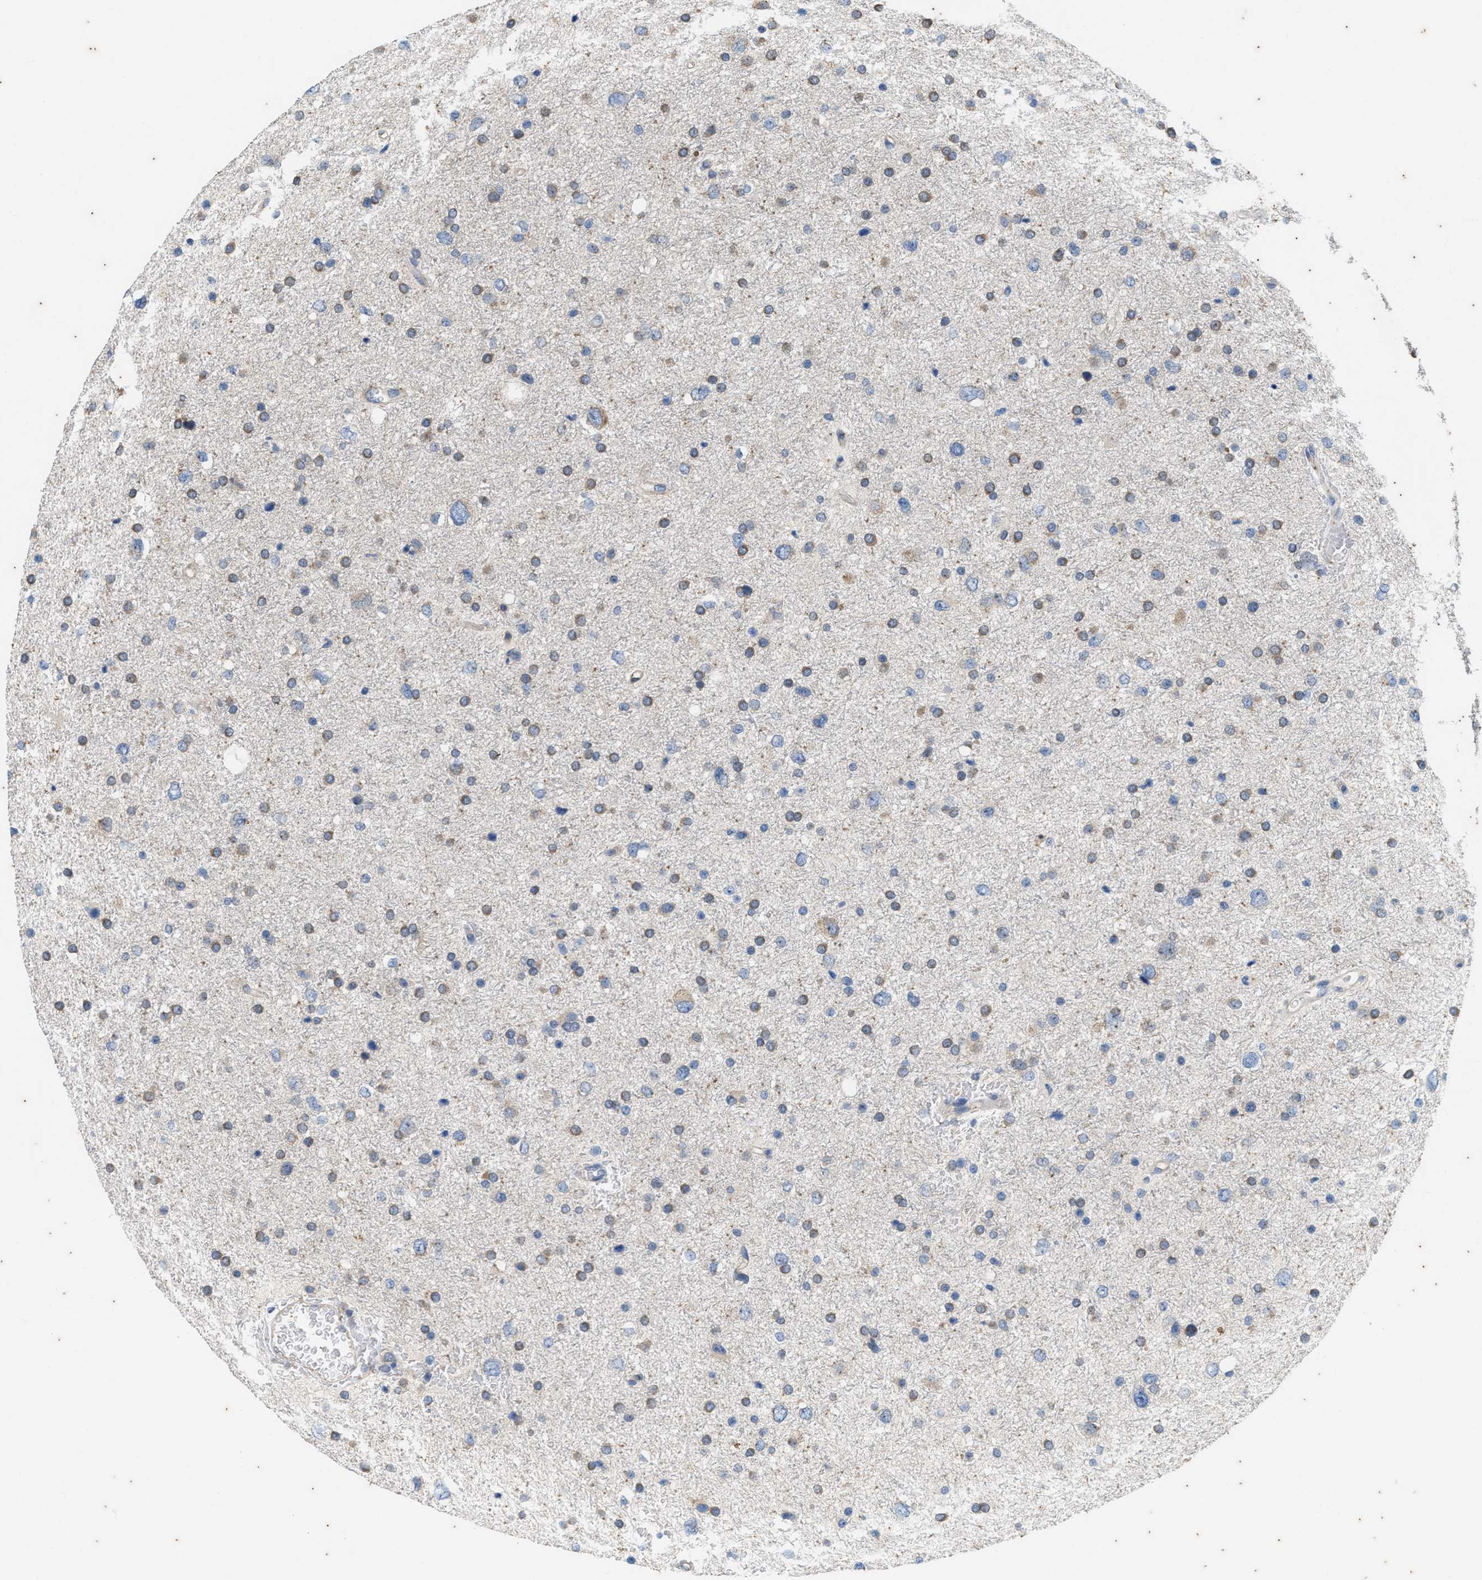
{"staining": {"intensity": "weak", "quantity": "25%-75%", "location": "cytoplasmic/membranous"}, "tissue": "glioma", "cell_type": "Tumor cells", "image_type": "cancer", "snomed": [{"axis": "morphology", "description": "Glioma, malignant, Low grade"}, {"axis": "topography", "description": "Brain"}], "caption": "Glioma tissue shows weak cytoplasmic/membranous positivity in approximately 25%-75% of tumor cells", "gene": "COX19", "patient": {"sex": "female", "age": 37}}